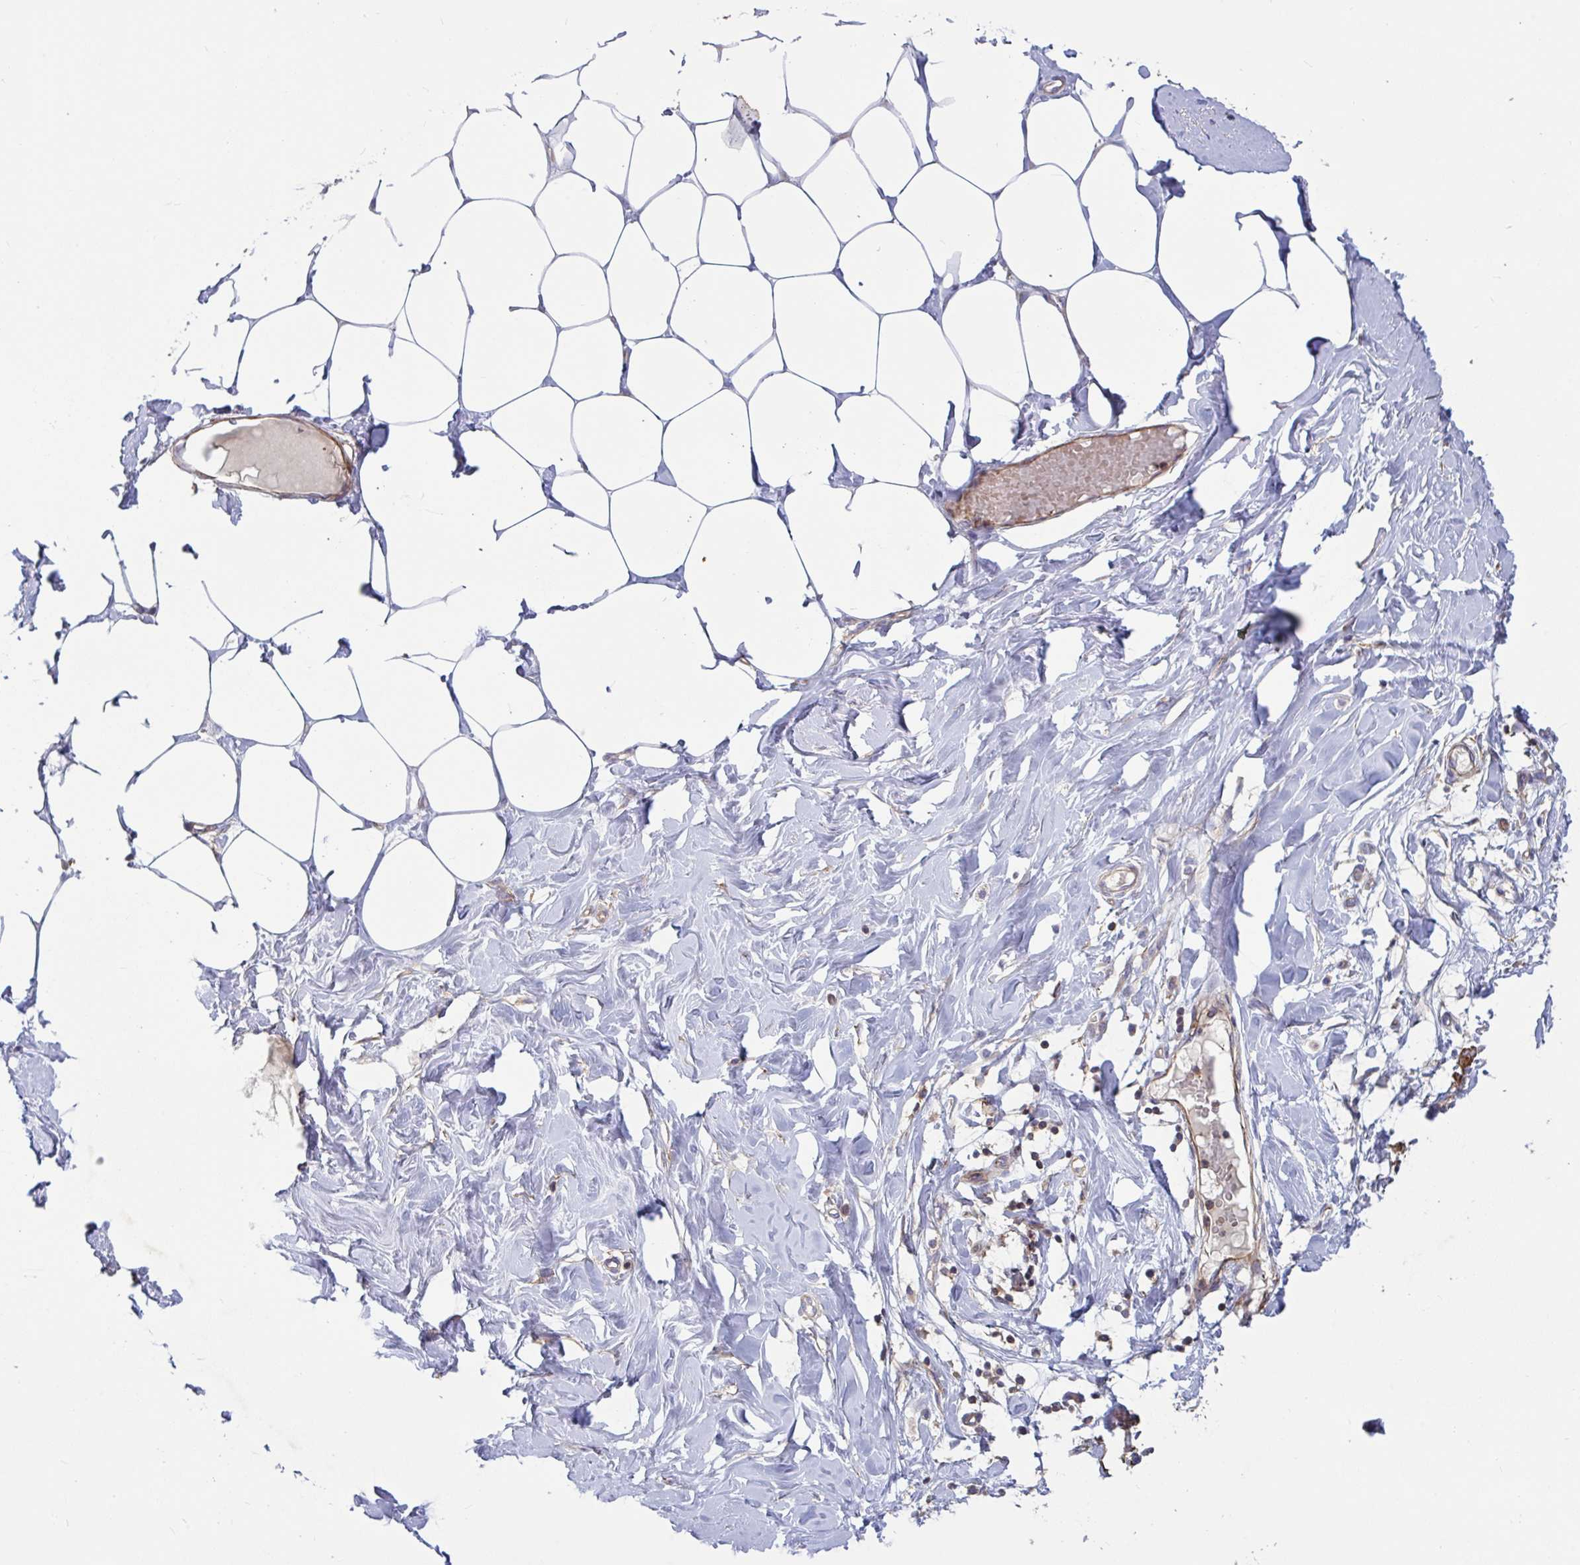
{"staining": {"intensity": "negative", "quantity": "none", "location": "none"}, "tissue": "breast", "cell_type": "Adipocytes", "image_type": "normal", "snomed": [{"axis": "morphology", "description": "Normal tissue, NOS"}, {"axis": "topography", "description": "Breast"}], "caption": "Breast stained for a protein using immunohistochemistry exhibits no expression adipocytes.", "gene": "TANK", "patient": {"sex": "female", "age": 27}}